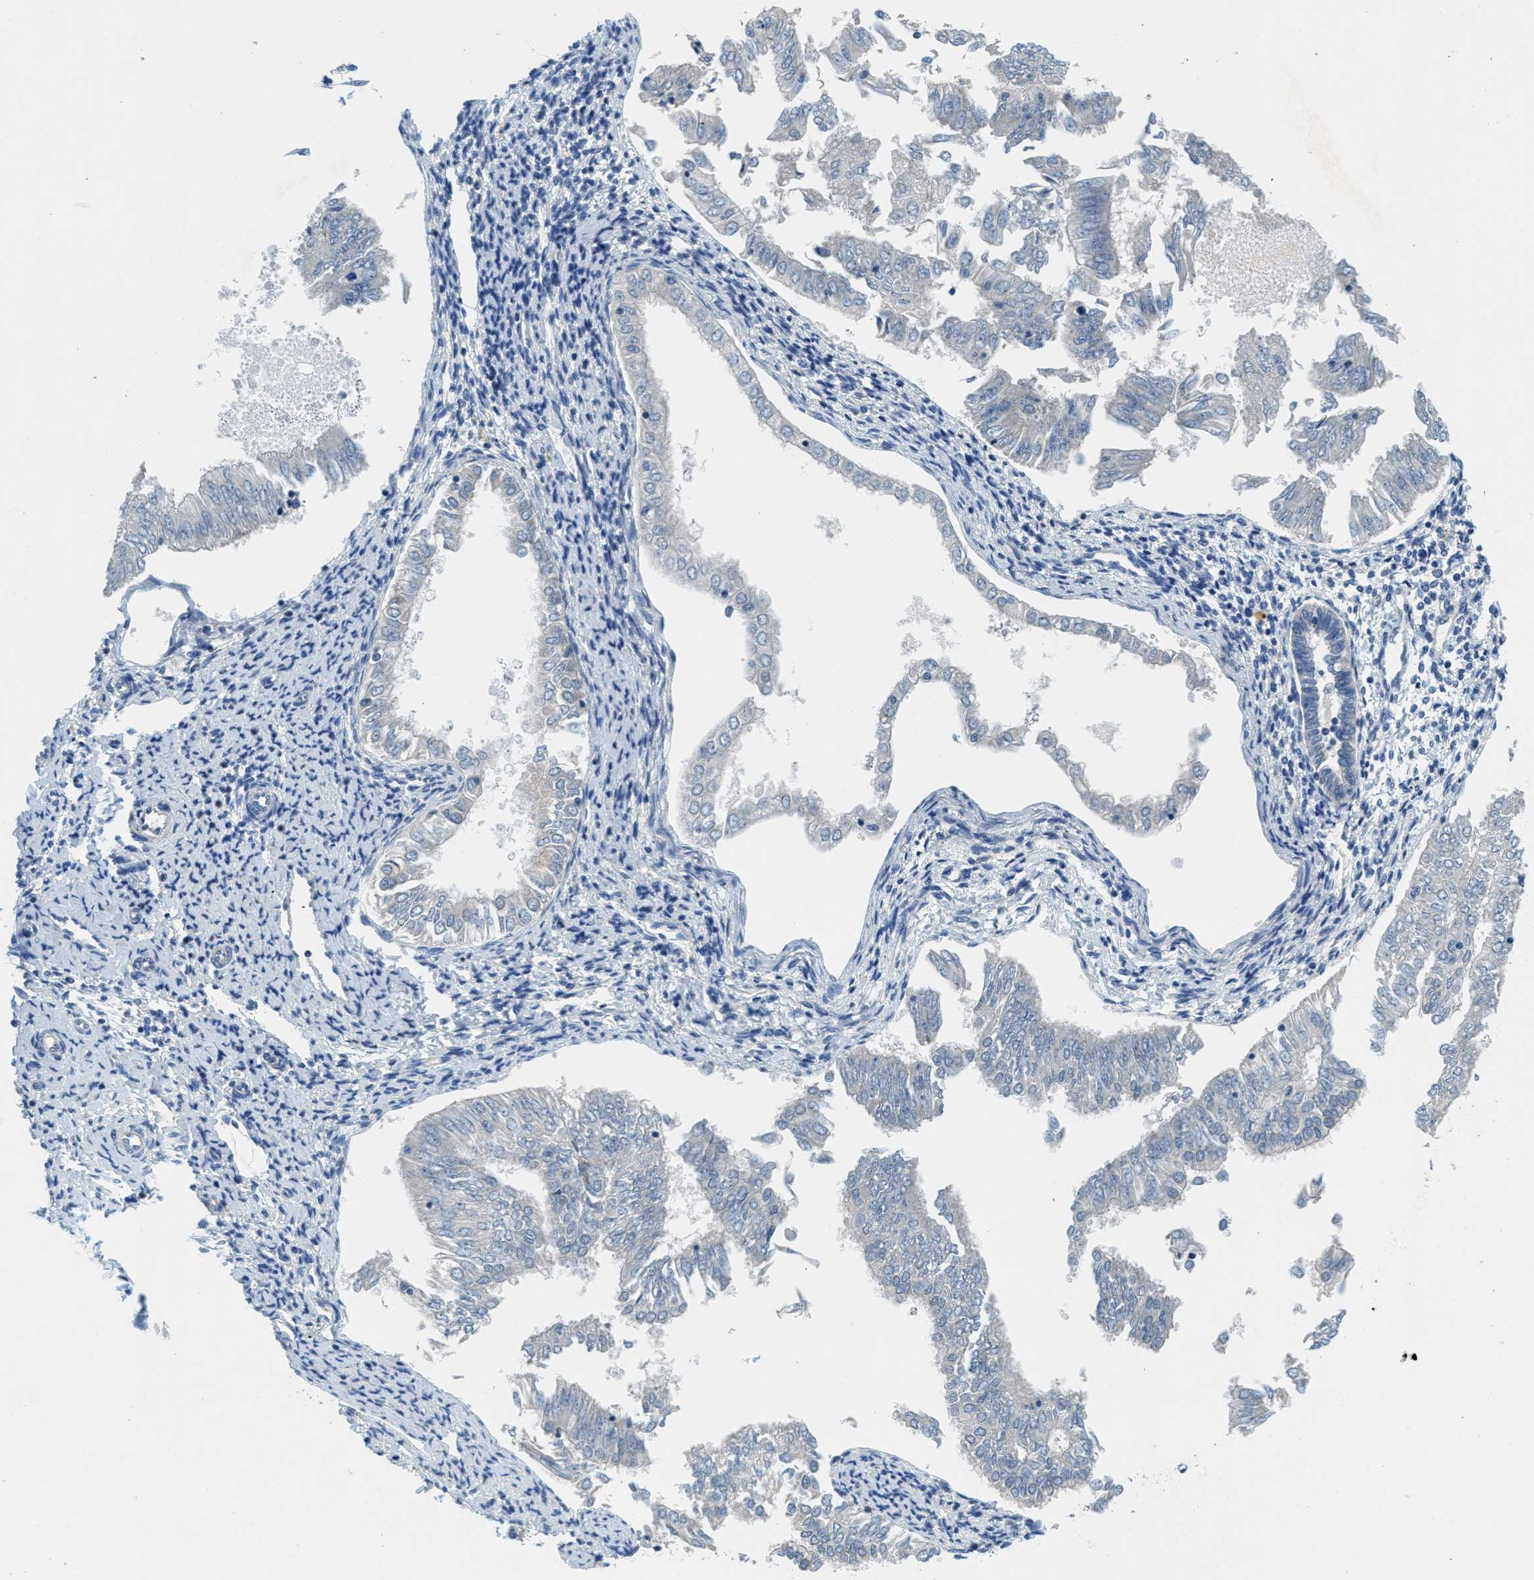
{"staining": {"intensity": "negative", "quantity": "none", "location": "none"}, "tissue": "endometrial cancer", "cell_type": "Tumor cells", "image_type": "cancer", "snomed": [{"axis": "morphology", "description": "Adenocarcinoma, NOS"}, {"axis": "topography", "description": "Endometrium"}], "caption": "This is a histopathology image of immunohistochemistry (IHC) staining of adenocarcinoma (endometrial), which shows no staining in tumor cells.", "gene": "CA4", "patient": {"sex": "female", "age": 53}}